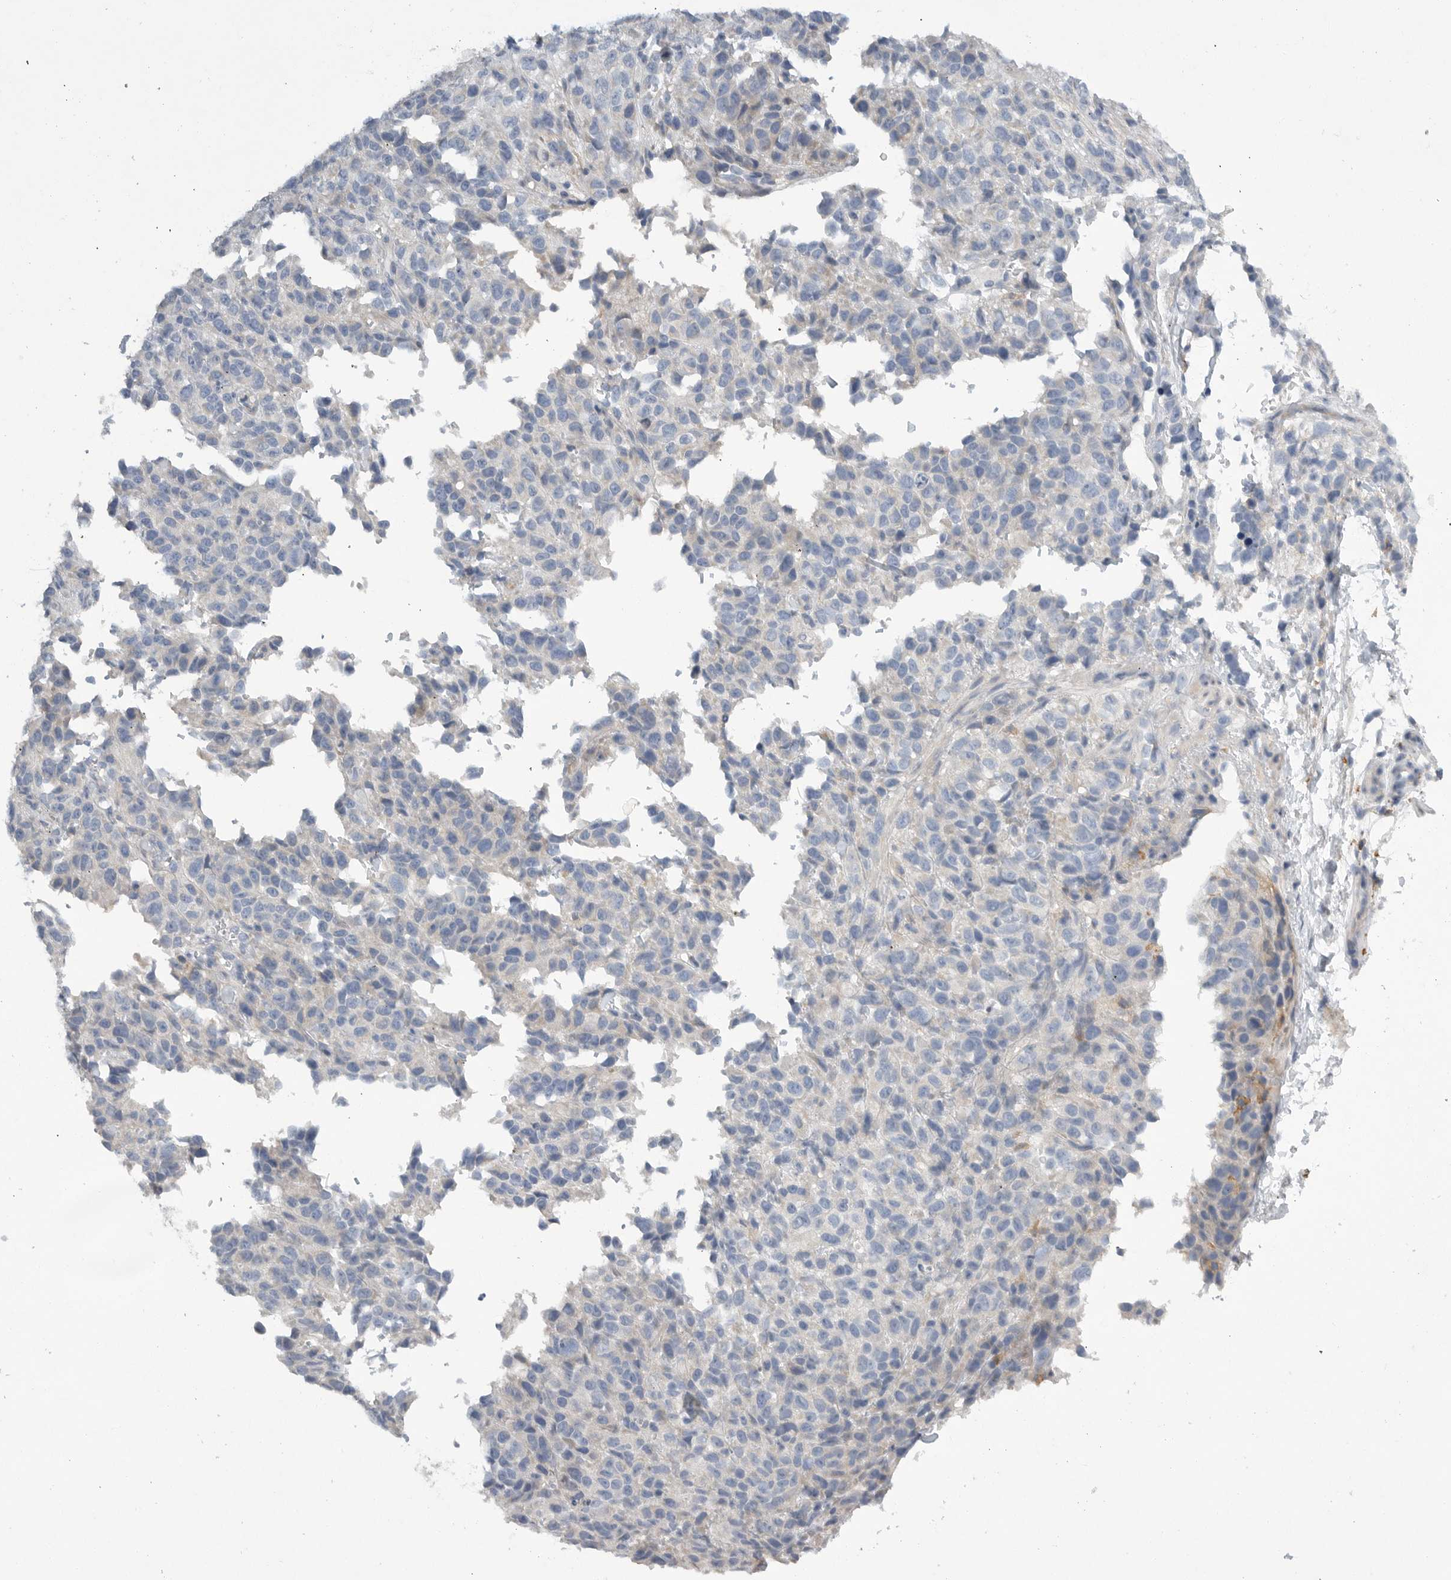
{"staining": {"intensity": "negative", "quantity": "none", "location": "none"}, "tissue": "melanoma", "cell_type": "Tumor cells", "image_type": "cancer", "snomed": [{"axis": "morphology", "description": "Malignant melanoma, Metastatic site"}, {"axis": "topography", "description": "Skin"}], "caption": "Tumor cells show no significant protein positivity in malignant melanoma (metastatic site). (IHC, brightfield microscopy, high magnification).", "gene": "EDEM3", "patient": {"sex": "female", "age": 72}}